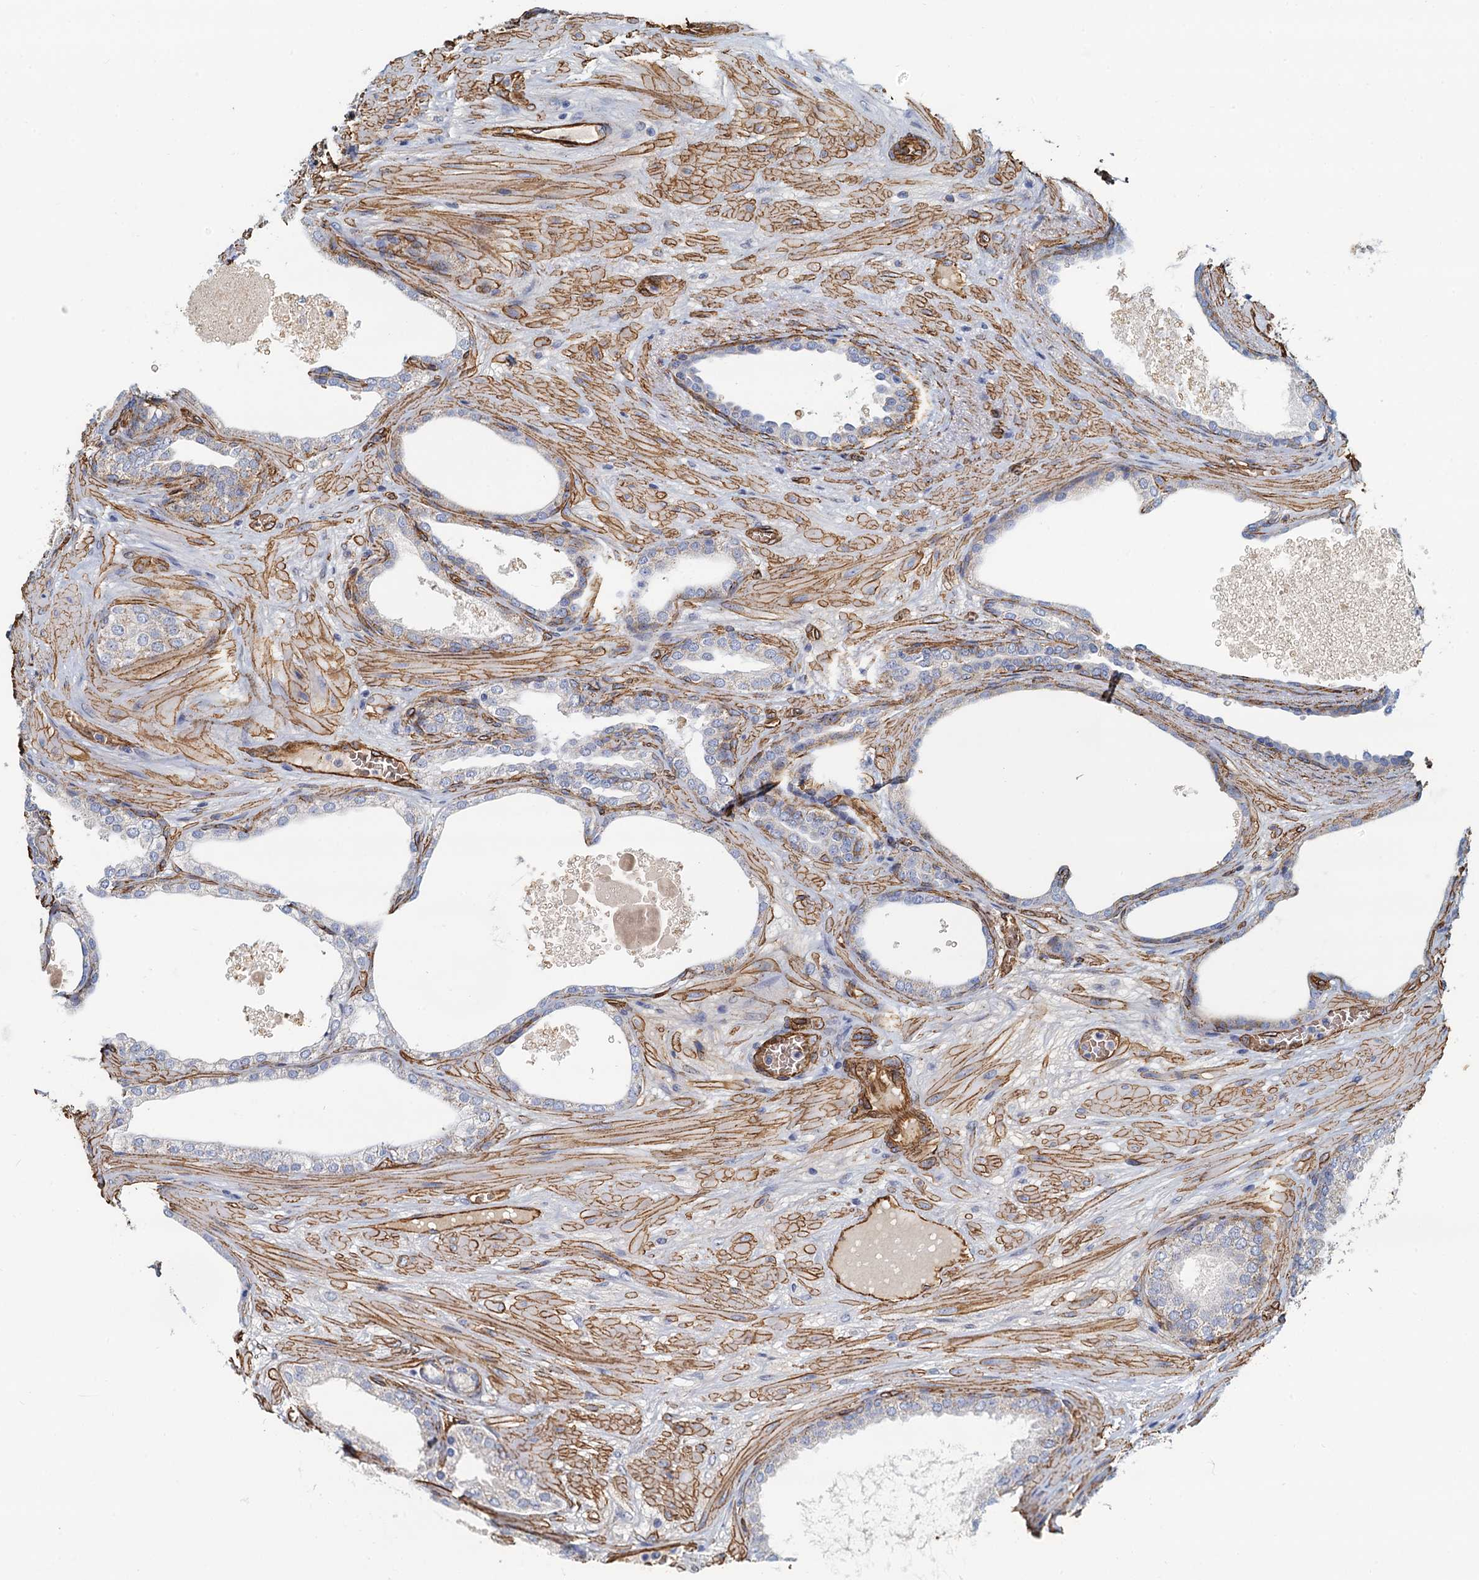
{"staining": {"intensity": "negative", "quantity": "none", "location": "none"}, "tissue": "prostate cancer", "cell_type": "Tumor cells", "image_type": "cancer", "snomed": [{"axis": "morphology", "description": "Adenocarcinoma, High grade"}, {"axis": "topography", "description": "Prostate"}], "caption": "Tumor cells show no significant expression in prostate cancer (high-grade adenocarcinoma).", "gene": "DGKG", "patient": {"sex": "male", "age": 59}}